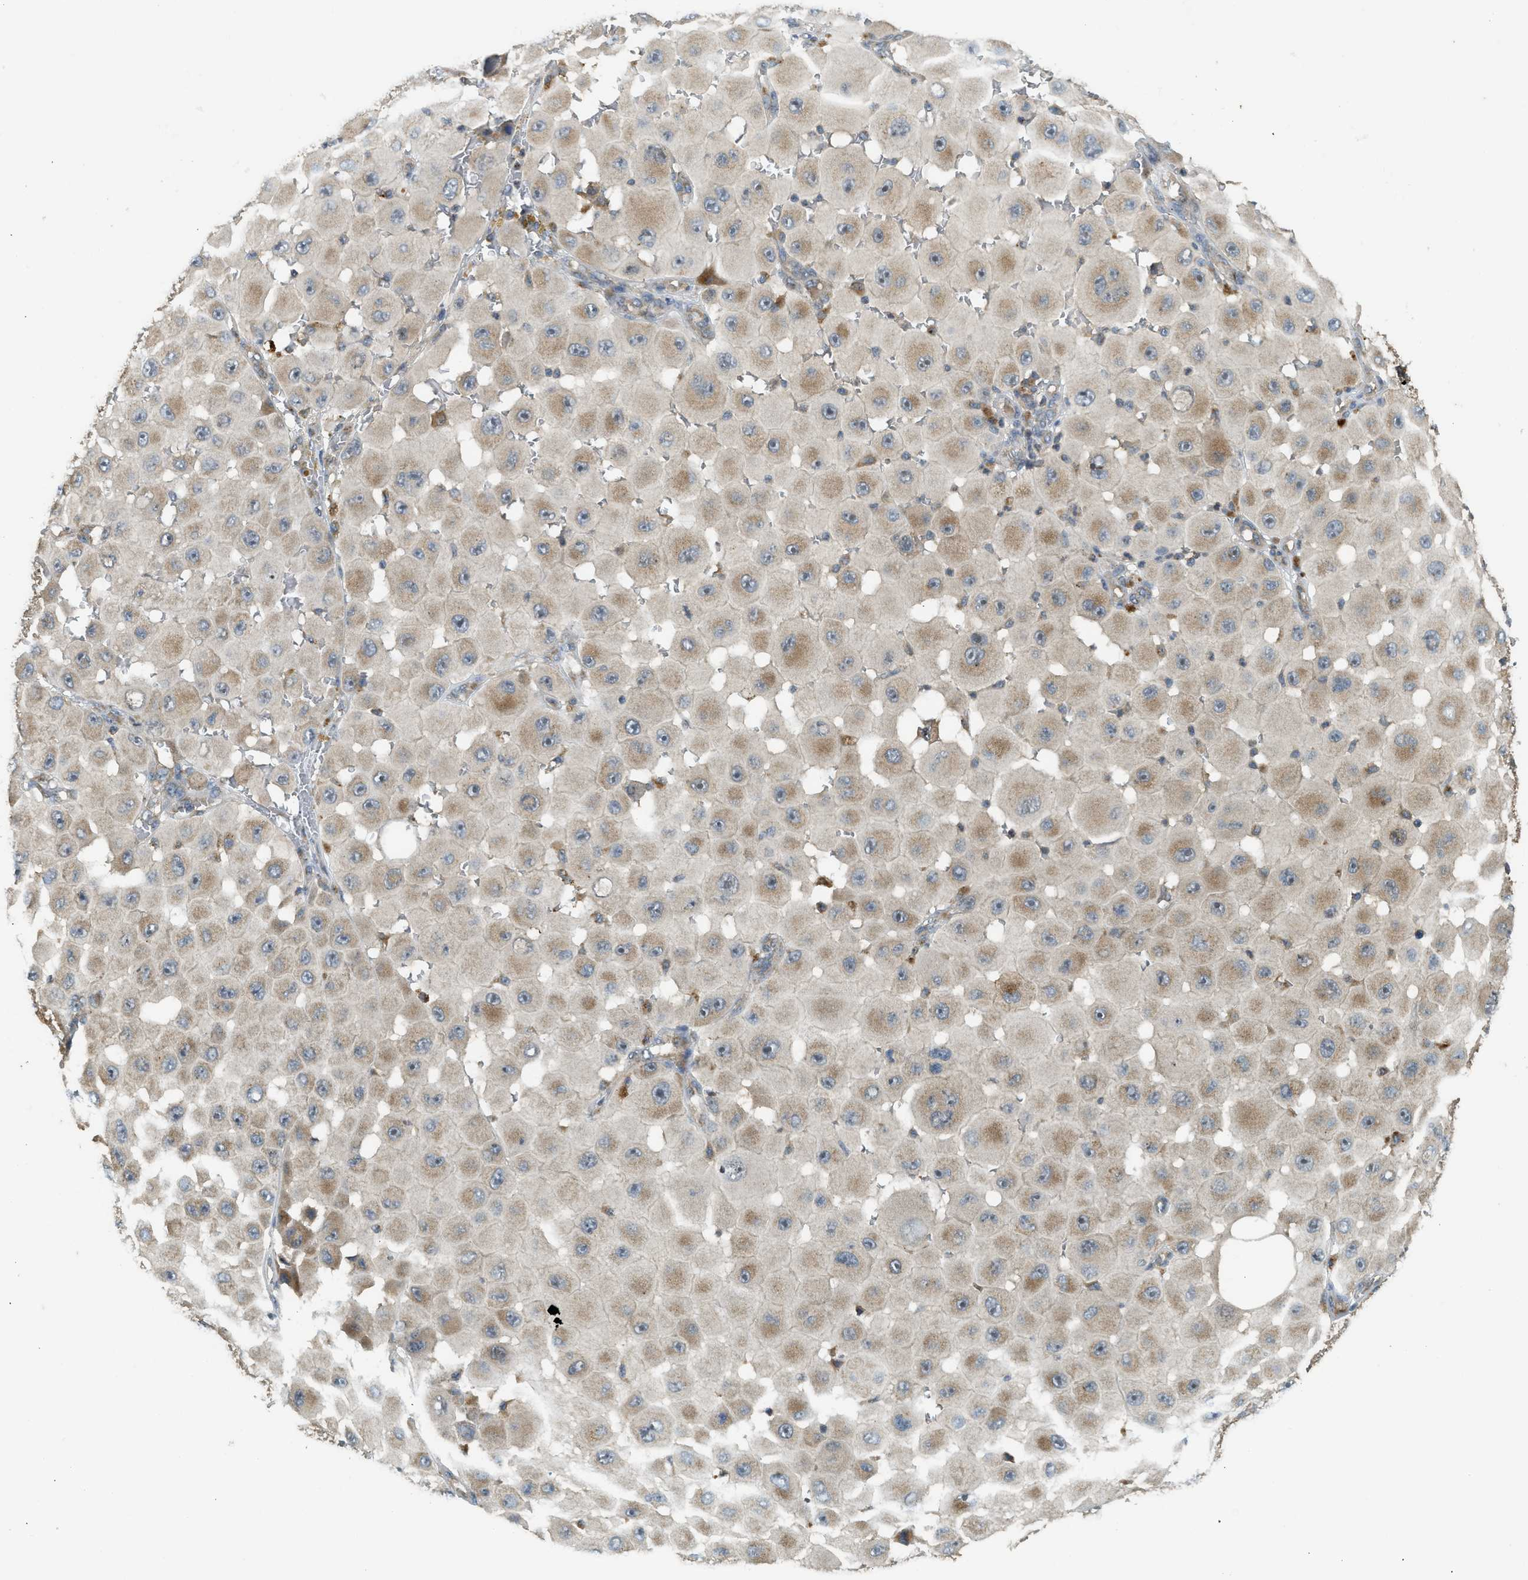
{"staining": {"intensity": "weak", "quantity": ">75%", "location": "cytoplasmic/membranous"}, "tissue": "melanoma", "cell_type": "Tumor cells", "image_type": "cancer", "snomed": [{"axis": "morphology", "description": "Malignant melanoma, NOS"}, {"axis": "topography", "description": "Skin"}], "caption": "Immunohistochemical staining of malignant melanoma shows low levels of weak cytoplasmic/membranous positivity in about >75% of tumor cells. The staining is performed using DAB brown chromogen to label protein expression. The nuclei are counter-stained blue using hematoxylin.", "gene": "STARD3", "patient": {"sex": "female", "age": 81}}